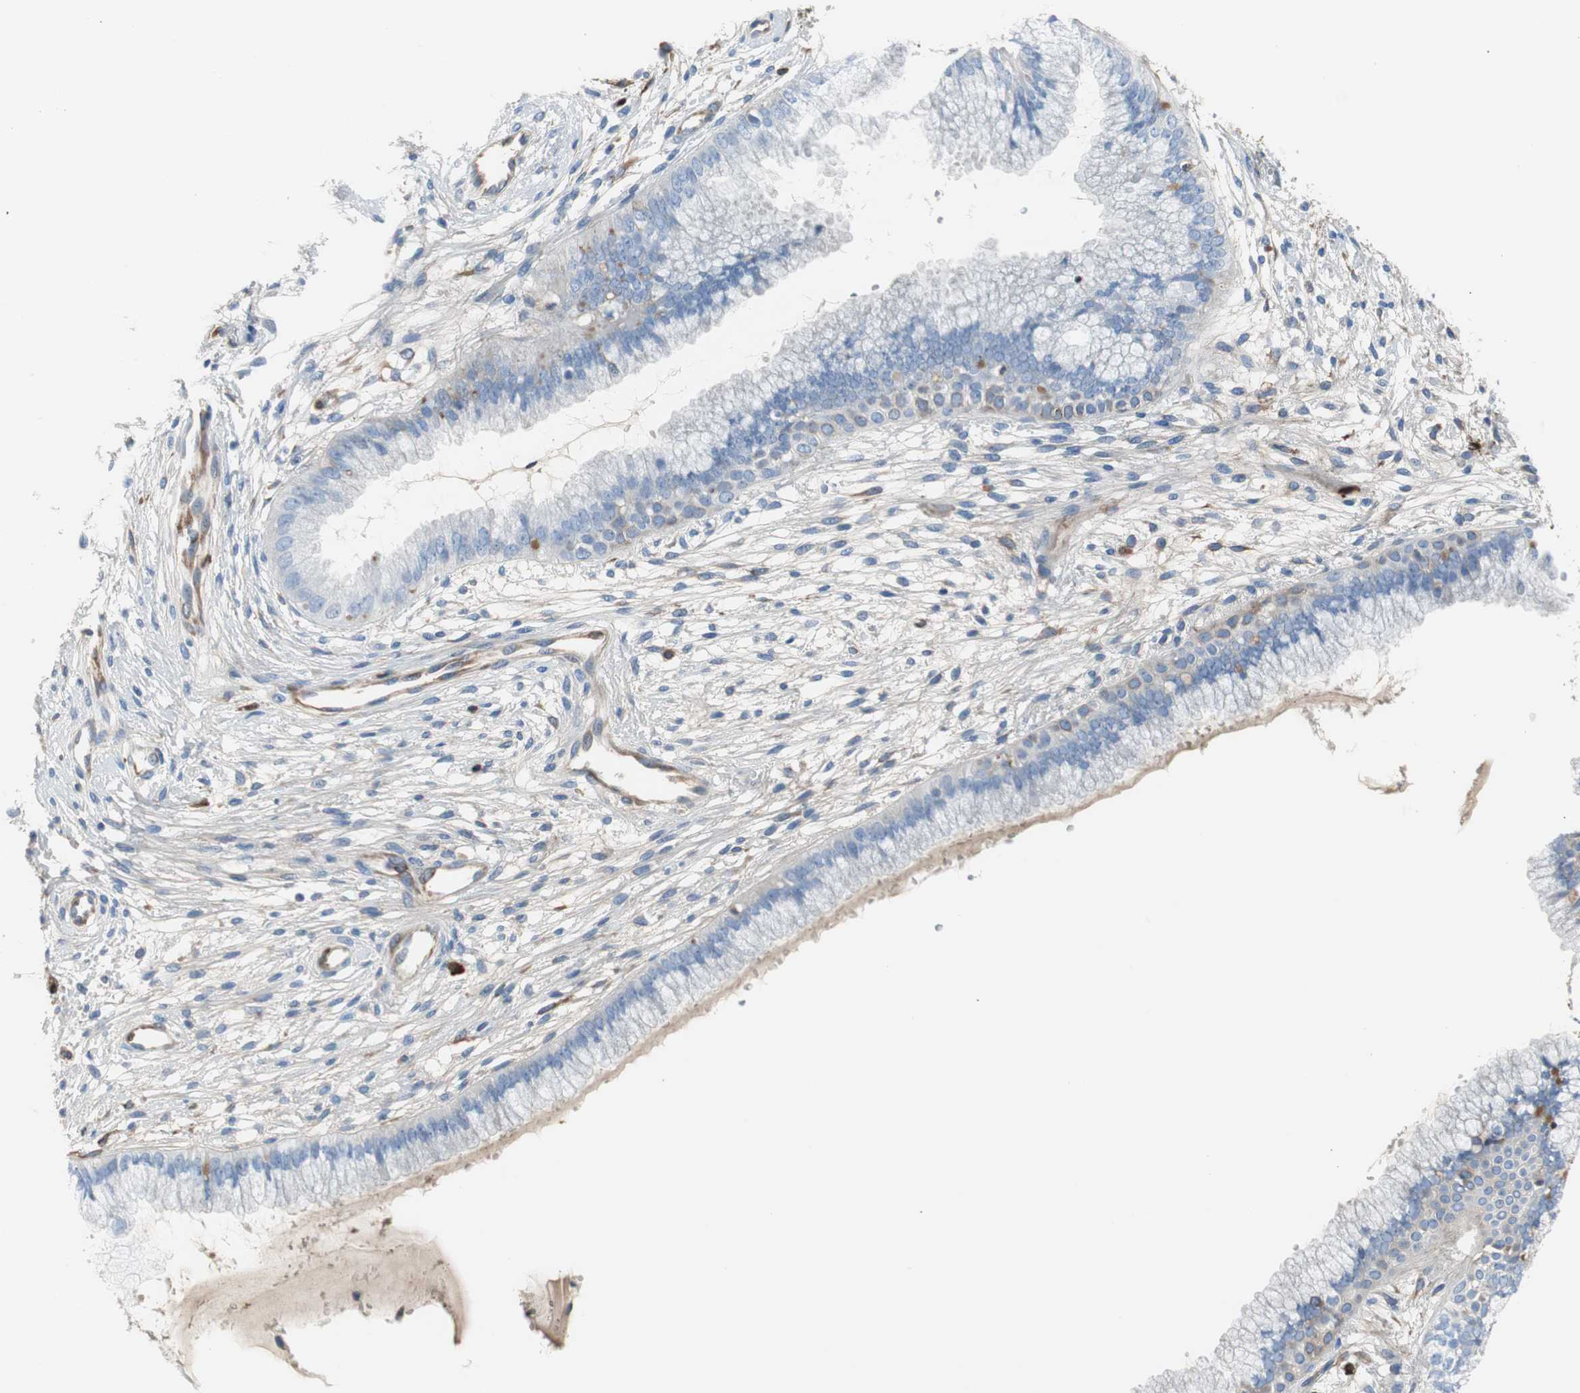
{"staining": {"intensity": "moderate", "quantity": "<25%", "location": "cytoplasmic/membranous,nuclear"}, "tissue": "cervix", "cell_type": "Glandular cells", "image_type": "normal", "snomed": [{"axis": "morphology", "description": "Normal tissue, NOS"}, {"axis": "topography", "description": "Cervix"}], "caption": "A brown stain labels moderate cytoplasmic/membranous,nuclear staining of a protein in glandular cells of benign human cervix. The staining was performed using DAB, with brown indicating positive protein expression. Nuclei are stained blue with hematoxylin.", "gene": "APCS", "patient": {"sex": "female", "age": 39}}